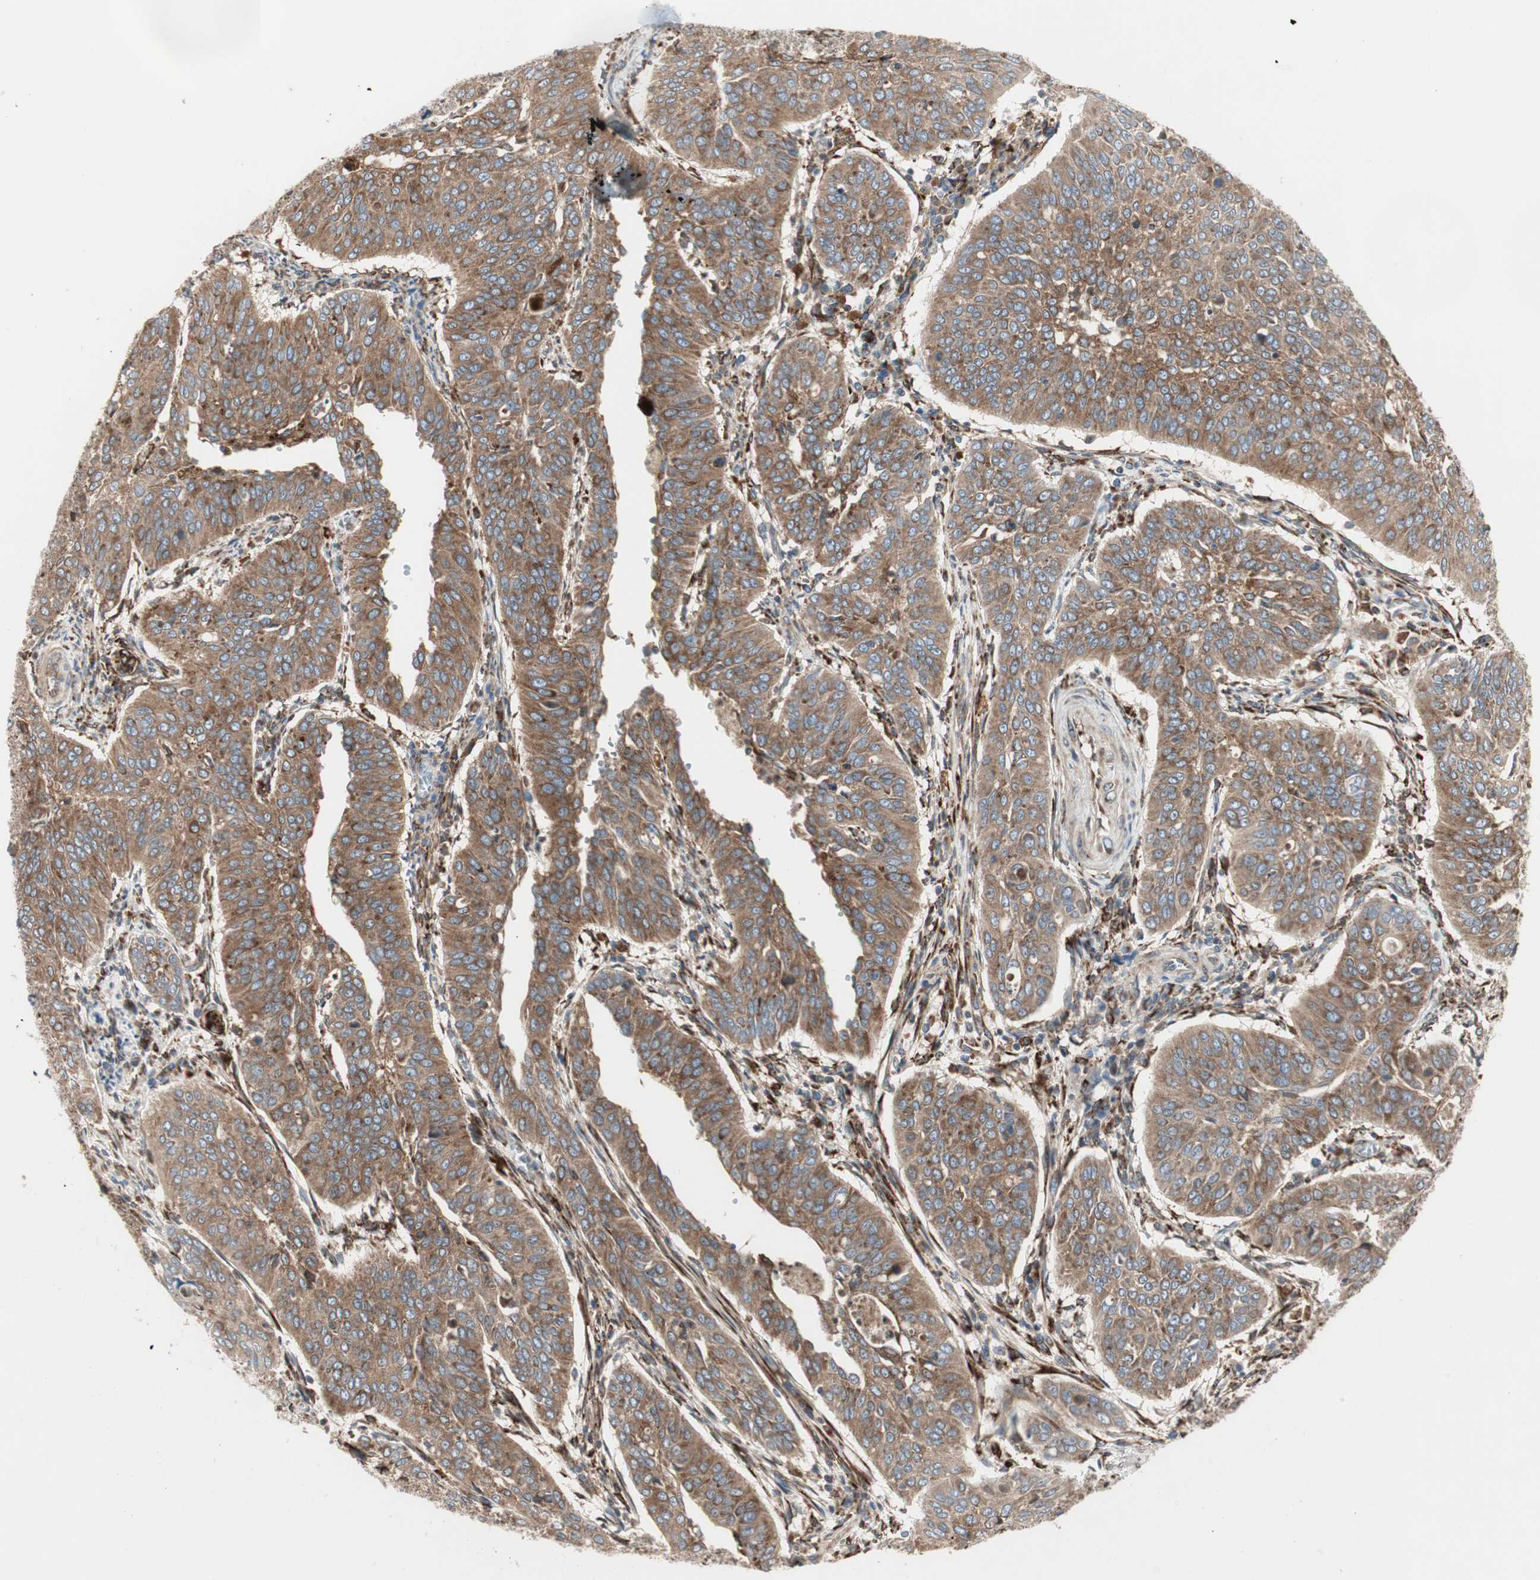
{"staining": {"intensity": "moderate", "quantity": ">75%", "location": "cytoplasmic/membranous"}, "tissue": "cervical cancer", "cell_type": "Tumor cells", "image_type": "cancer", "snomed": [{"axis": "morphology", "description": "Normal tissue, NOS"}, {"axis": "morphology", "description": "Squamous cell carcinoma, NOS"}, {"axis": "topography", "description": "Cervix"}], "caption": "Immunohistochemistry (IHC) histopathology image of human cervical cancer (squamous cell carcinoma) stained for a protein (brown), which displays medium levels of moderate cytoplasmic/membranous staining in about >75% of tumor cells.", "gene": "H6PD", "patient": {"sex": "female", "age": 39}}